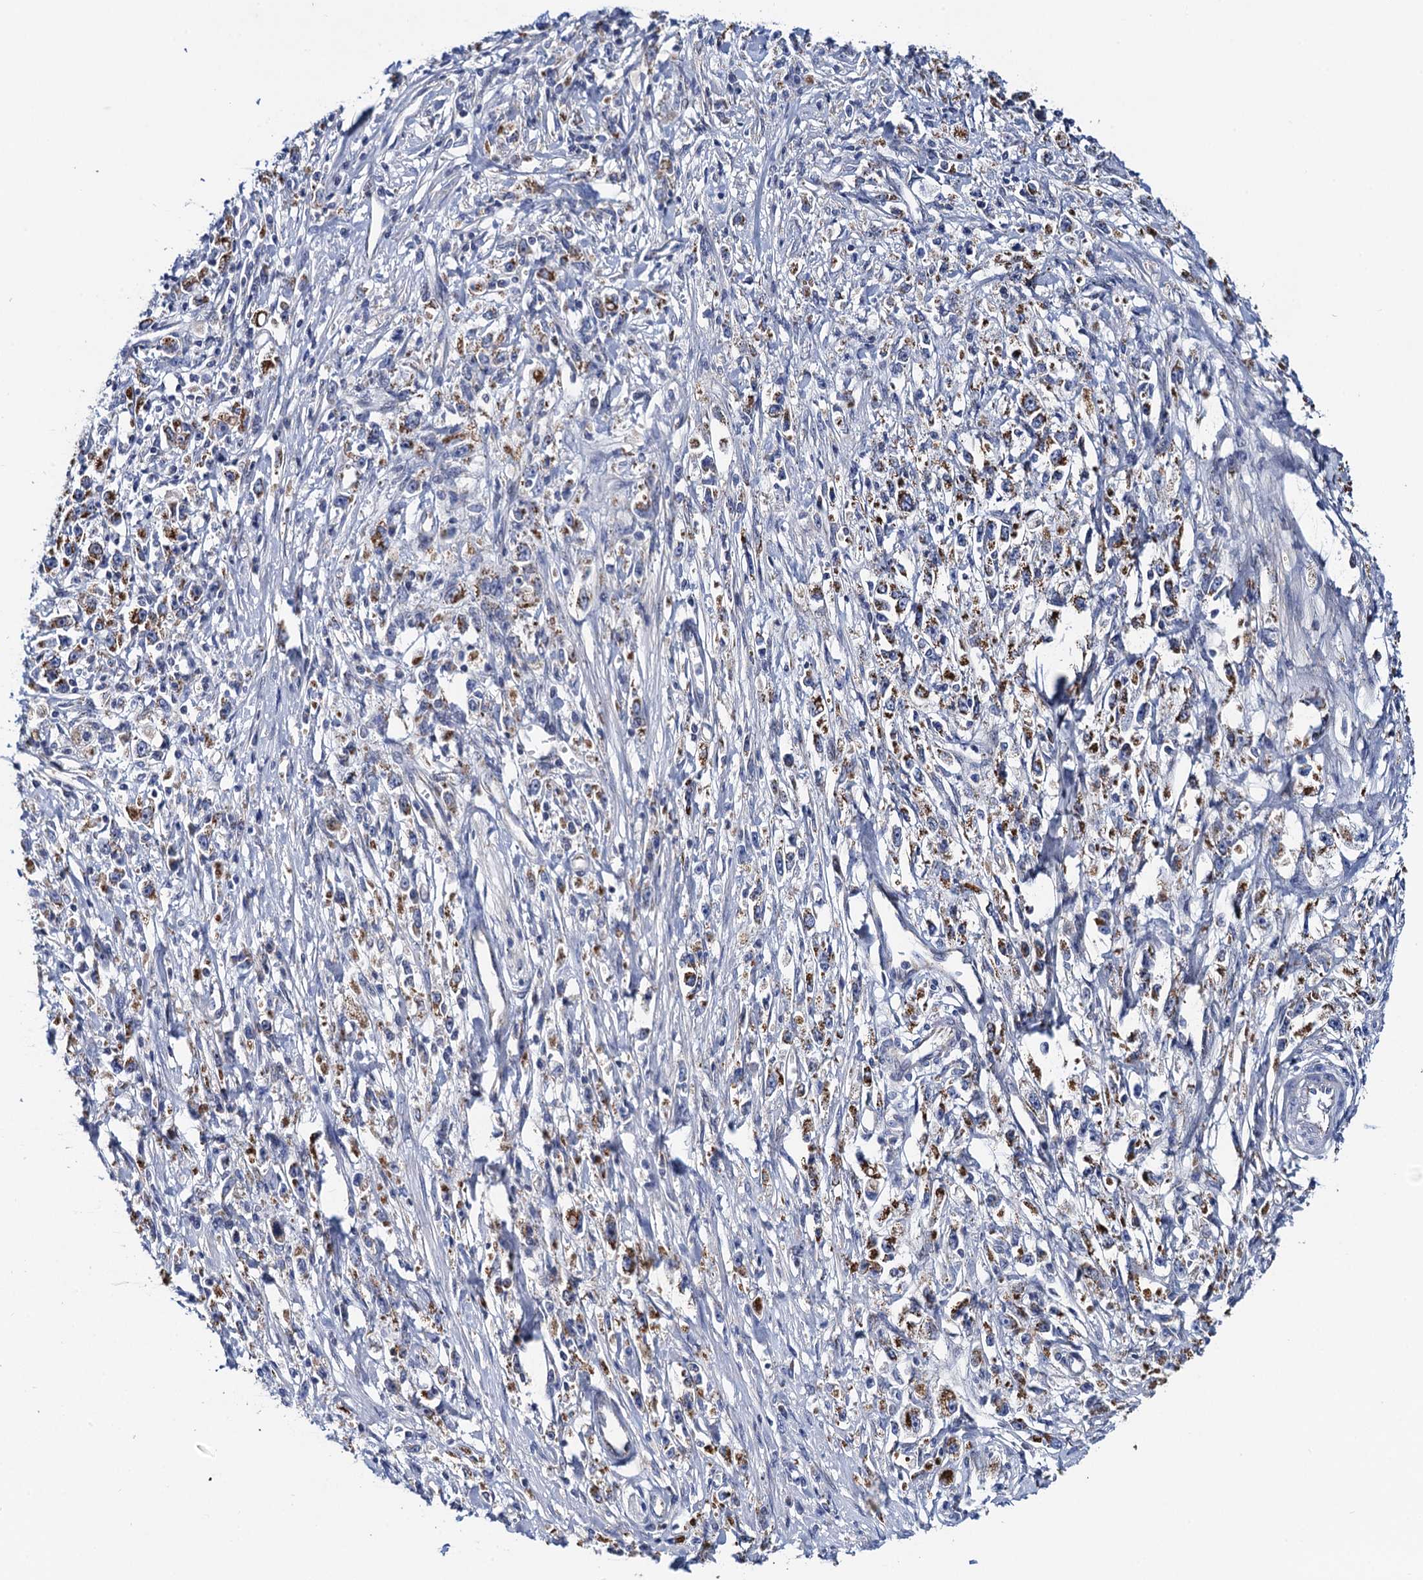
{"staining": {"intensity": "moderate", "quantity": "25%-75%", "location": "cytoplasmic/membranous"}, "tissue": "stomach cancer", "cell_type": "Tumor cells", "image_type": "cancer", "snomed": [{"axis": "morphology", "description": "Adenocarcinoma, NOS"}, {"axis": "topography", "description": "Stomach"}], "caption": "Moderate cytoplasmic/membranous positivity is appreciated in about 25%-75% of tumor cells in stomach cancer (adenocarcinoma).", "gene": "PTCD3", "patient": {"sex": "female", "age": 59}}